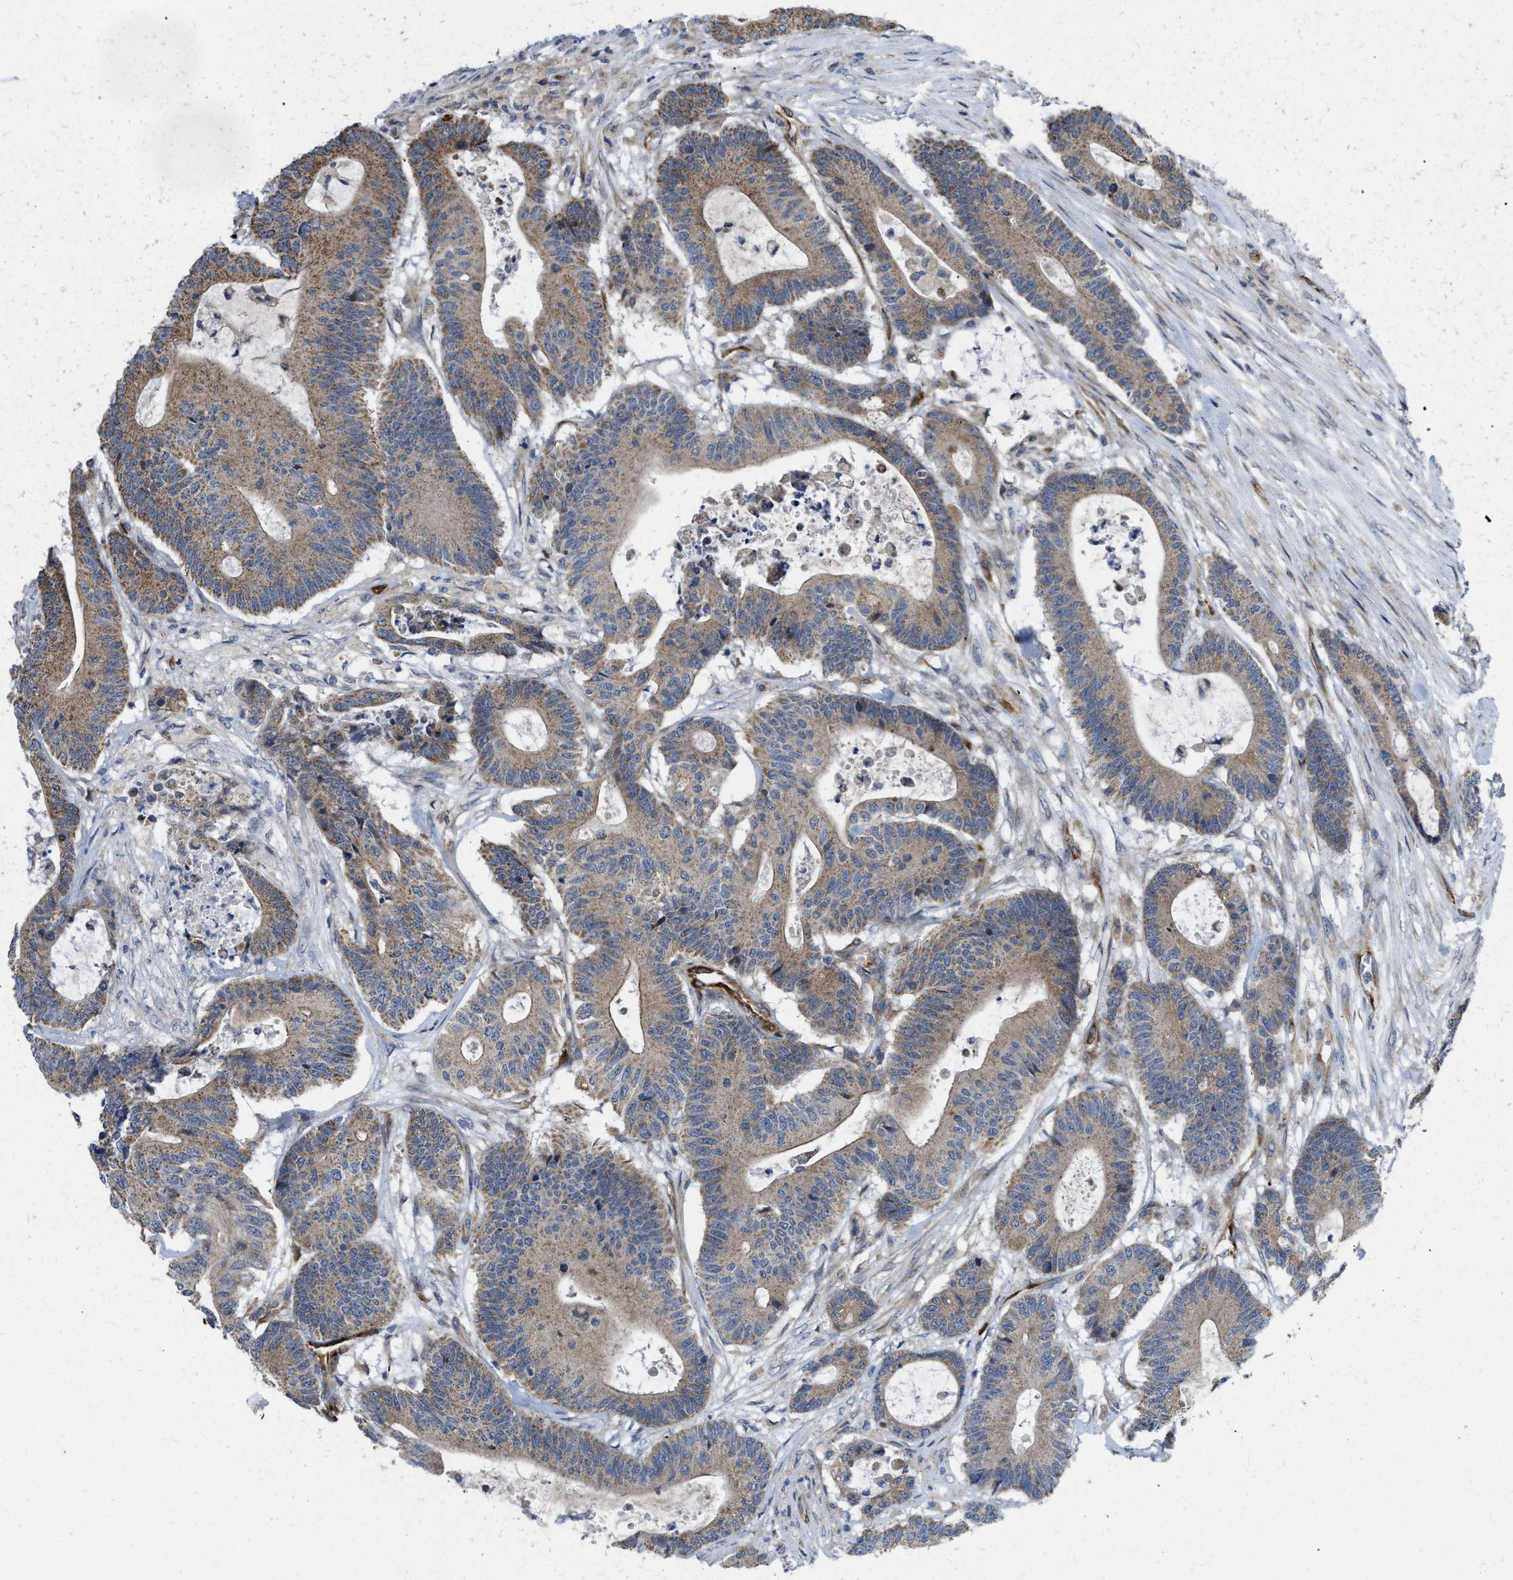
{"staining": {"intensity": "moderate", "quantity": ">75%", "location": "cytoplasmic/membranous"}, "tissue": "colorectal cancer", "cell_type": "Tumor cells", "image_type": "cancer", "snomed": [{"axis": "morphology", "description": "Adenocarcinoma, NOS"}, {"axis": "topography", "description": "Colon"}], "caption": "Immunohistochemical staining of colorectal adenocarcinoma demonstrates medium levels of moderate cytoplasmic/membranous positivity in approximately >75% of tumor cells.", "gene": "EOGT", "patient": {"sex": "female", "age": 84}}